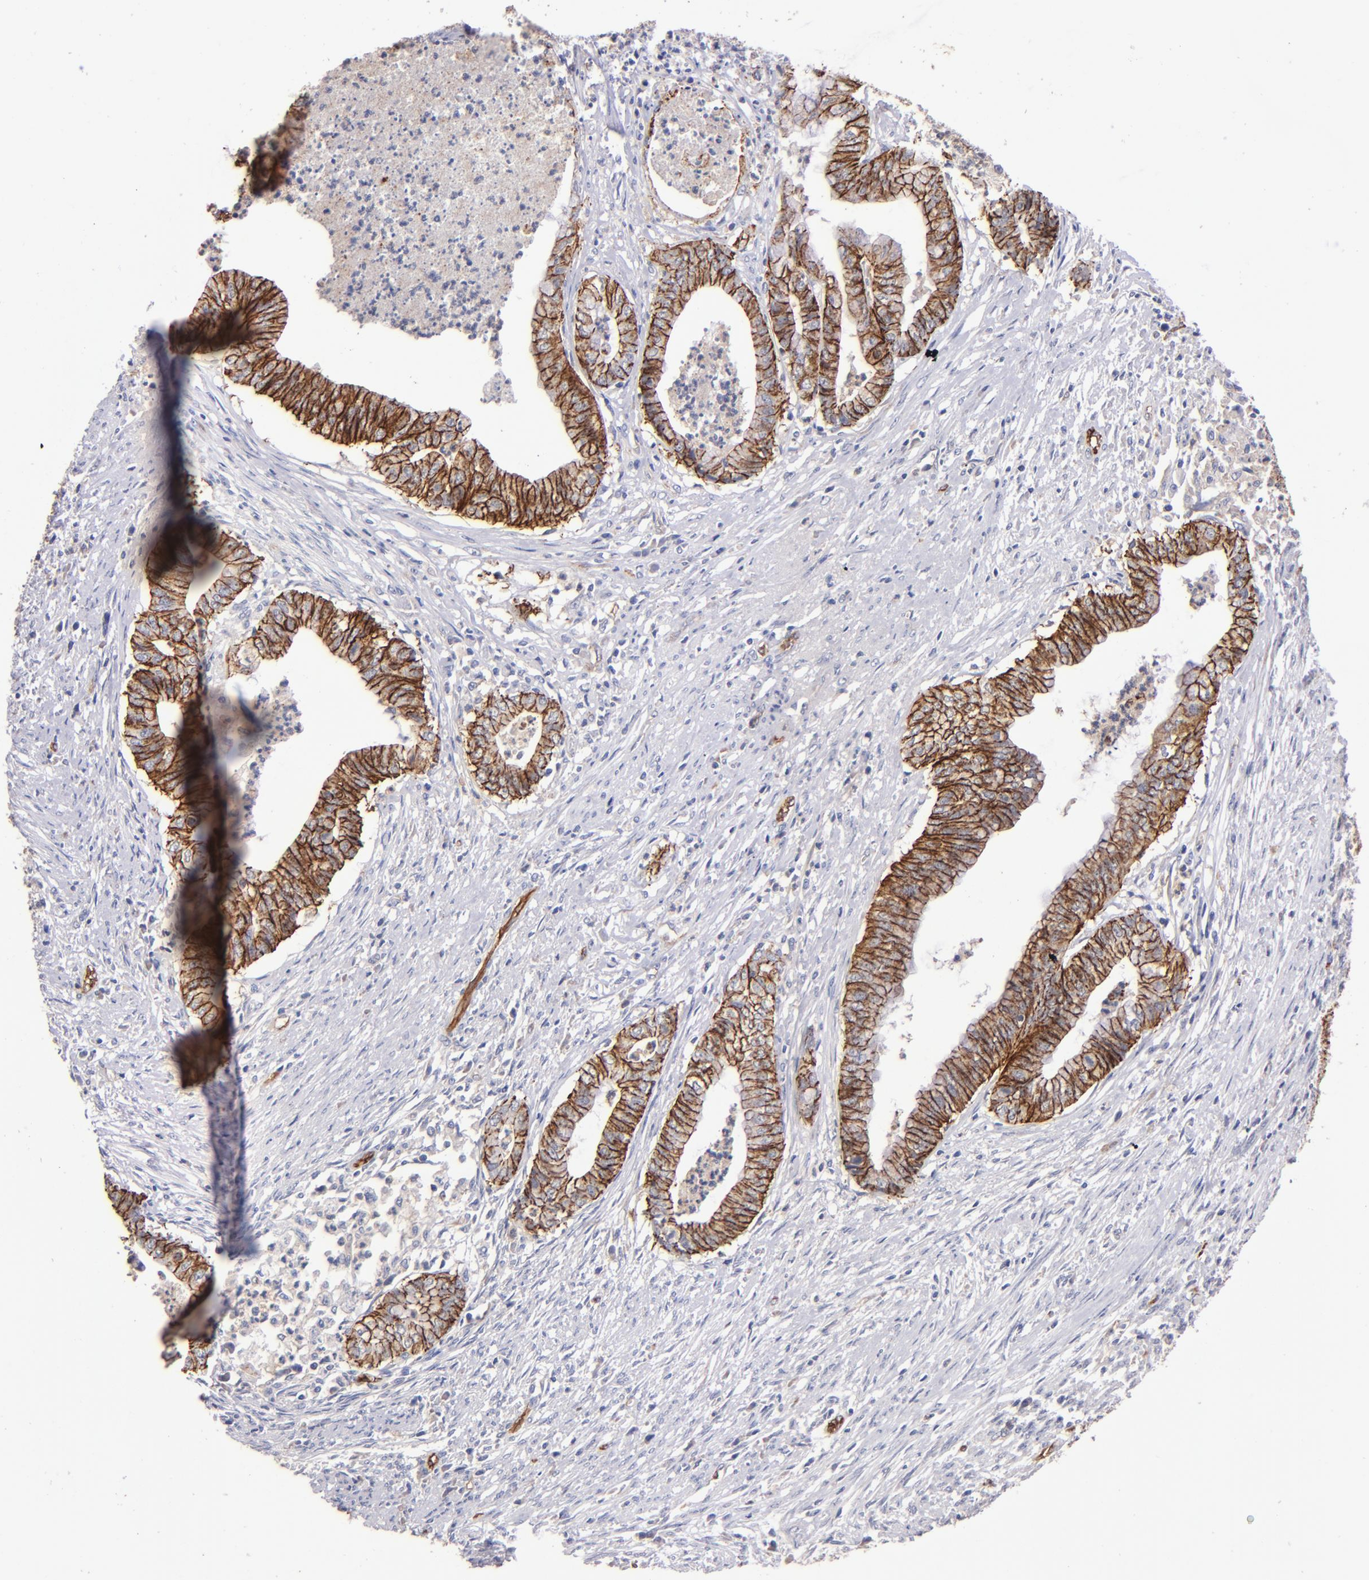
{"staining": {"intensity": "strong", "quantity": ">75%", "location": "cytoplasmic/membranous"}, "tissue": "endometrial cancer", "cell_type": "Tumor cells", "image_type": "cancer", "snomed": [{"axis": "morphology", "description": "Necrosis, NOS"}, {"axis": "morphology", "description": "Adenocarcinoma, NOS"}, {"axis": "topography", "description": "Endometrium"}], "caption": "Strong cytoplasmic/membranous expression for a protein is appreciated in approximately >75% of tumor cells of endometrial cancer using immunohistochemistry.", "gene": "CLDN5", "patient": {"sex": "female", "age": 79}}